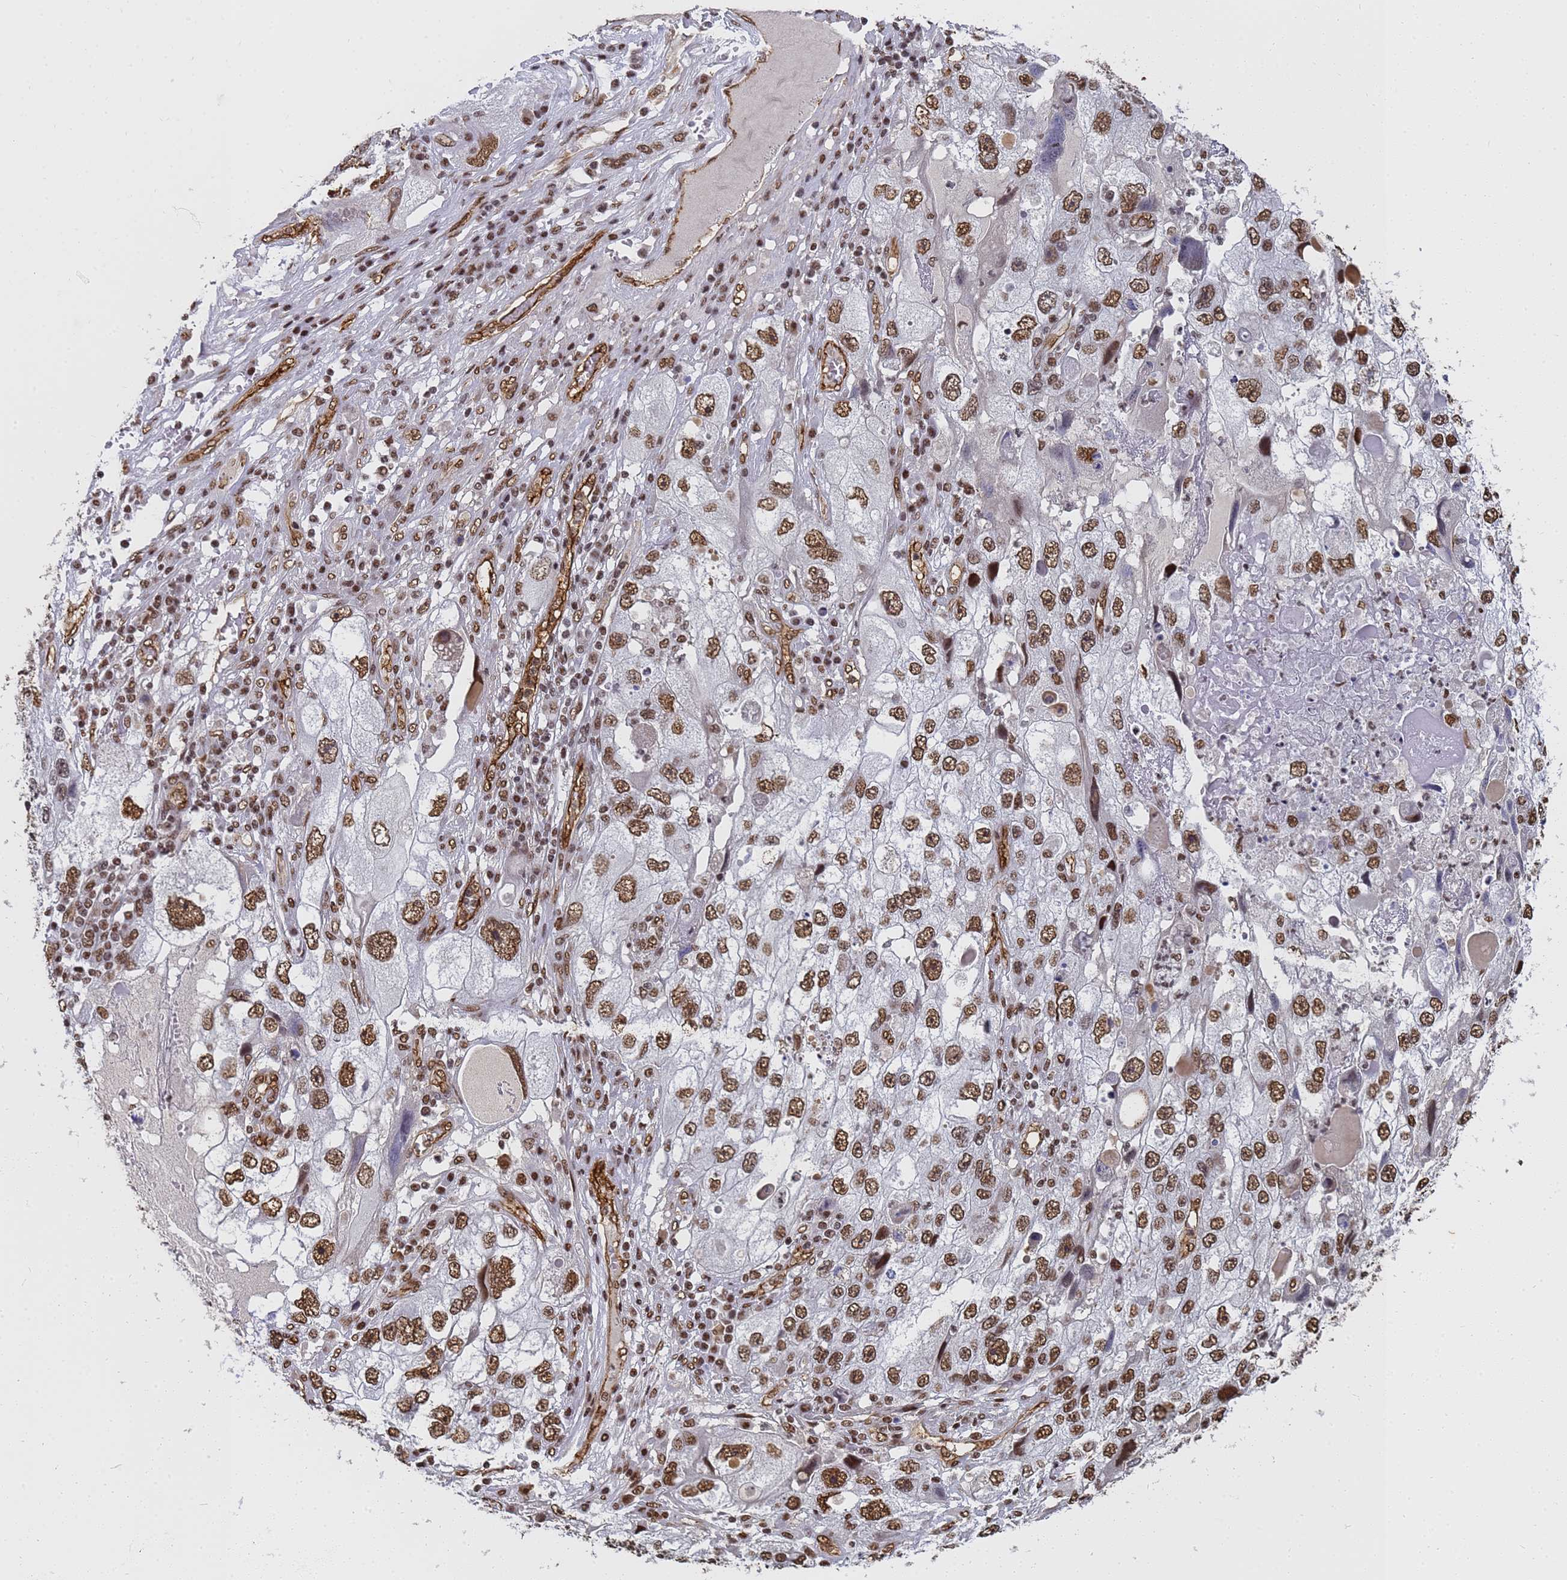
{"staining": {"intensity": "strong", "quantity": ">75%", "location": "nuclear"}, "tissue": "endometrial cancer", "cell_type": "Tumor cells", "image_type": "cancer", "snomed": [{"axis": "morphology", "description": "Adenocarcinoma, NOS"}, {"axis": "topography", "description": "Endometrium"}], "caption": "Approximately >75% of tumor cells in human endometrial cancer (adenocarcinoma) display strong nuclear protein positivity as visualized by brown immunohistochemical staining.", "gene": "RAVER2", "patient": {"sex": "female", "age": 49}}